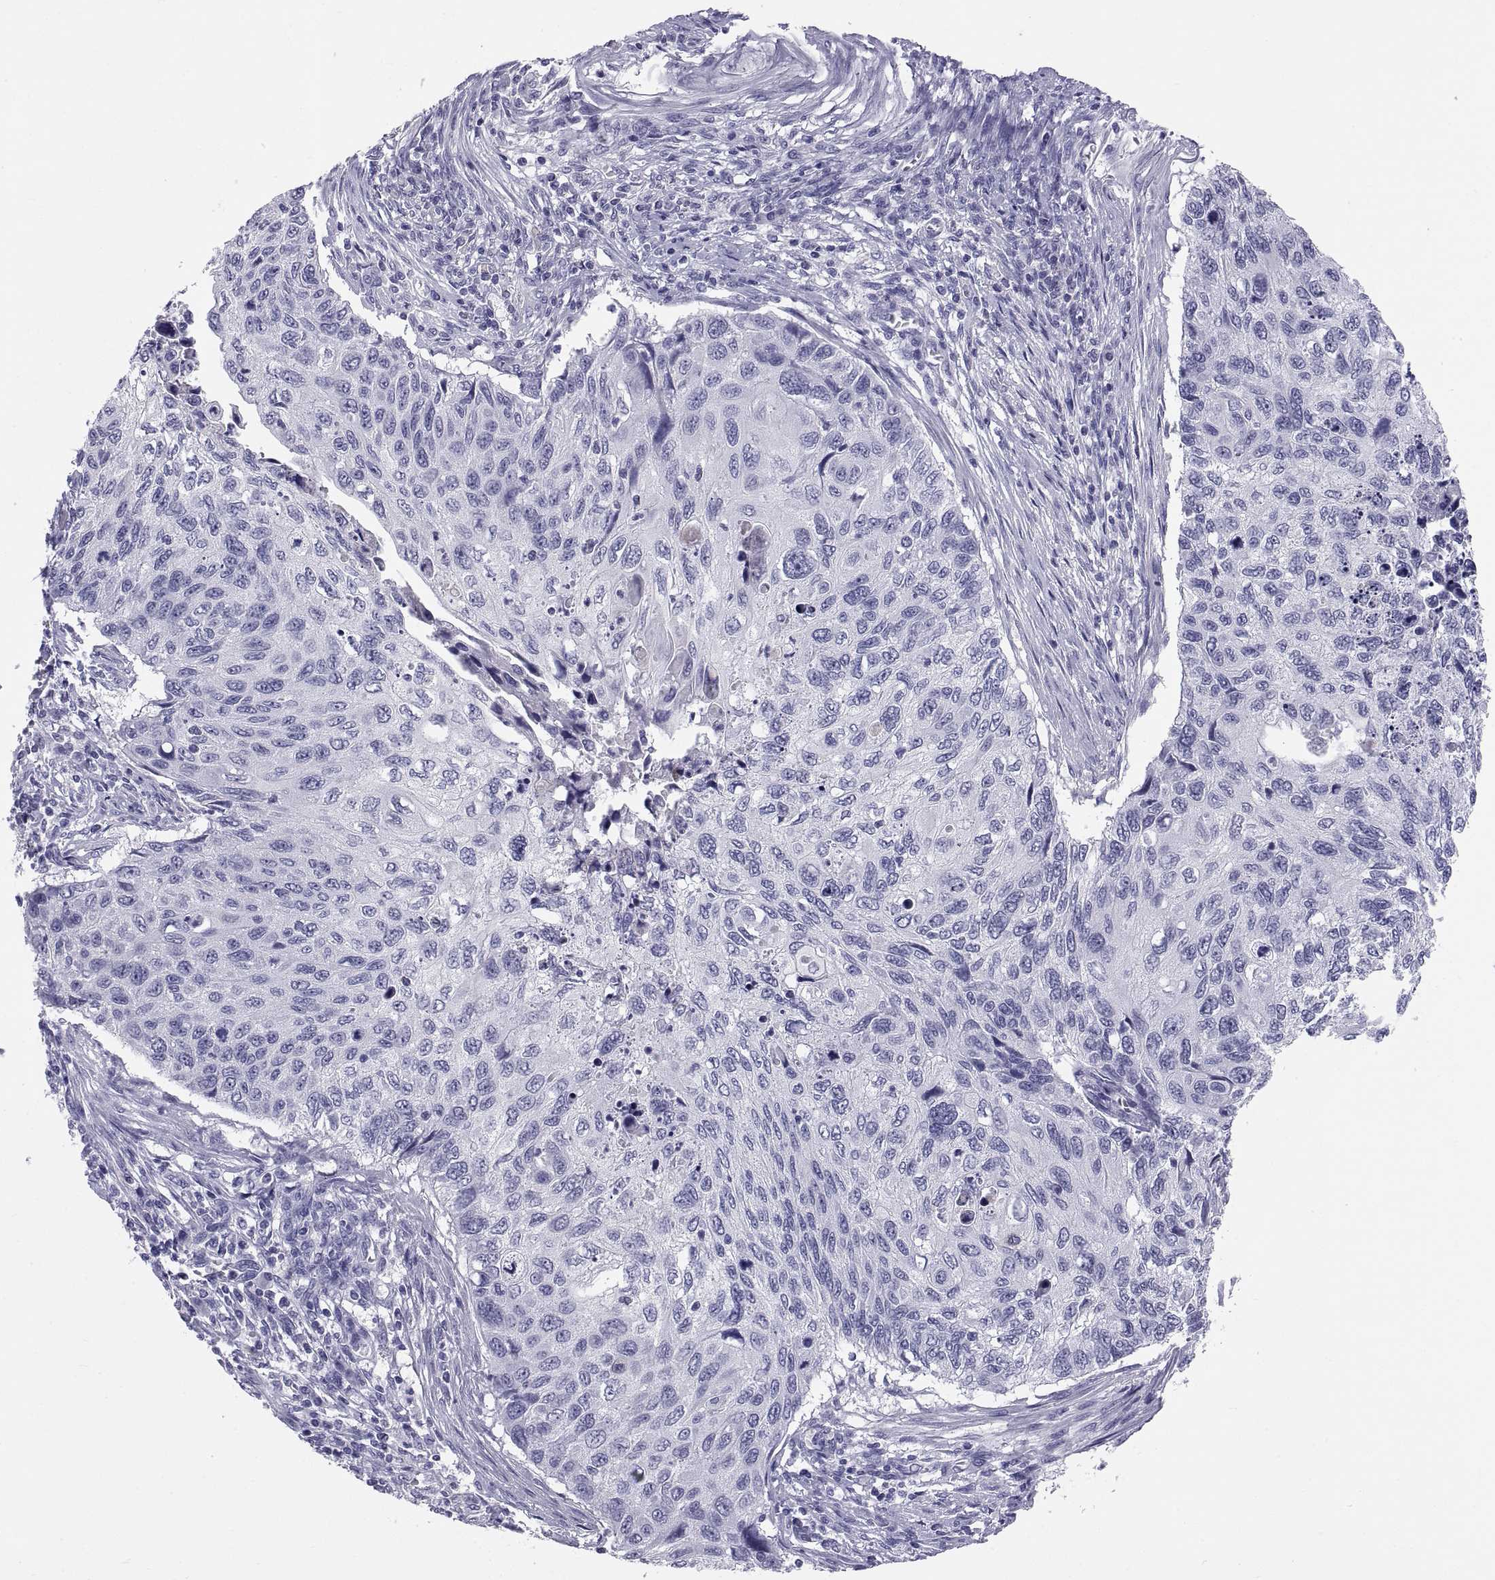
{"staining": {"intensity": "negative", "quantity": "none", "location": "none"}, "tissue": "cervical cancer", "cell_type": "Tumor cells", "image_type": "cancer", "snomed": [{"axis": "morphology", "description": "Squamous cell carcinoma, NOS"}, {"axis": "topography", "description": "Cervix"}], "caption": "The histopathology image shows no significant expression in tumor cells of cervical squamous cell carcinoma.", "gene": "TEX13A", "patient": {"sex": "female", "age": 70}}